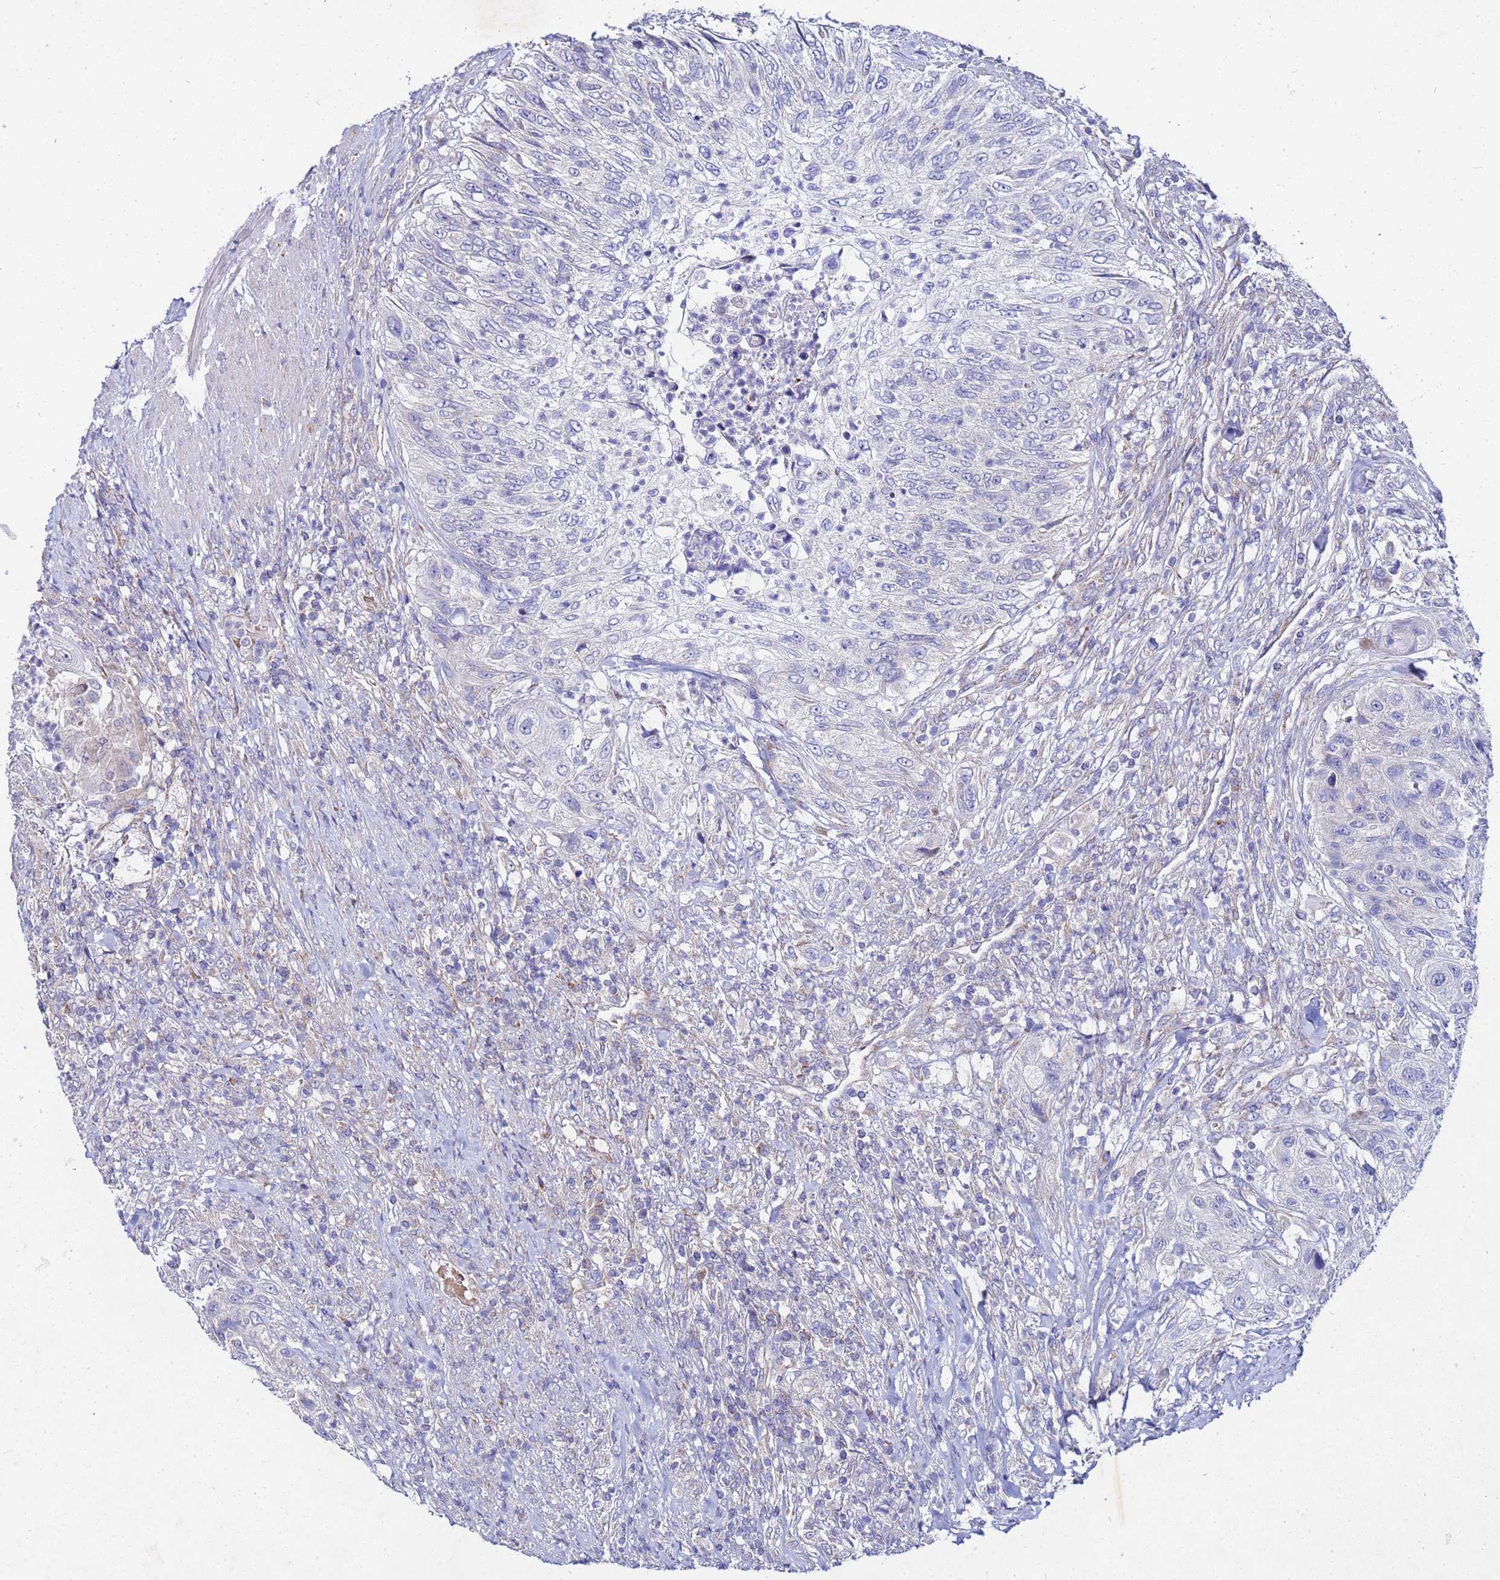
{"staining": {"intensity": "negative", "quantity": "none", "location": "none"}, "tissue": "urothelial cancer", "cell_type": "Tumor cells", "image_type": "cancer", "snomed": [{"axis": "morphology", "description": "Urothelial carcinoma, High grade"}, {"axis": "topography", "description": "Urinary bladder"}], "caption": "Histopathology image shows no protein staining in tumor cells of urothelial cancer tissue.", "gene": "FAHD2A", "patient": {"sex": "female", "age": 60}}